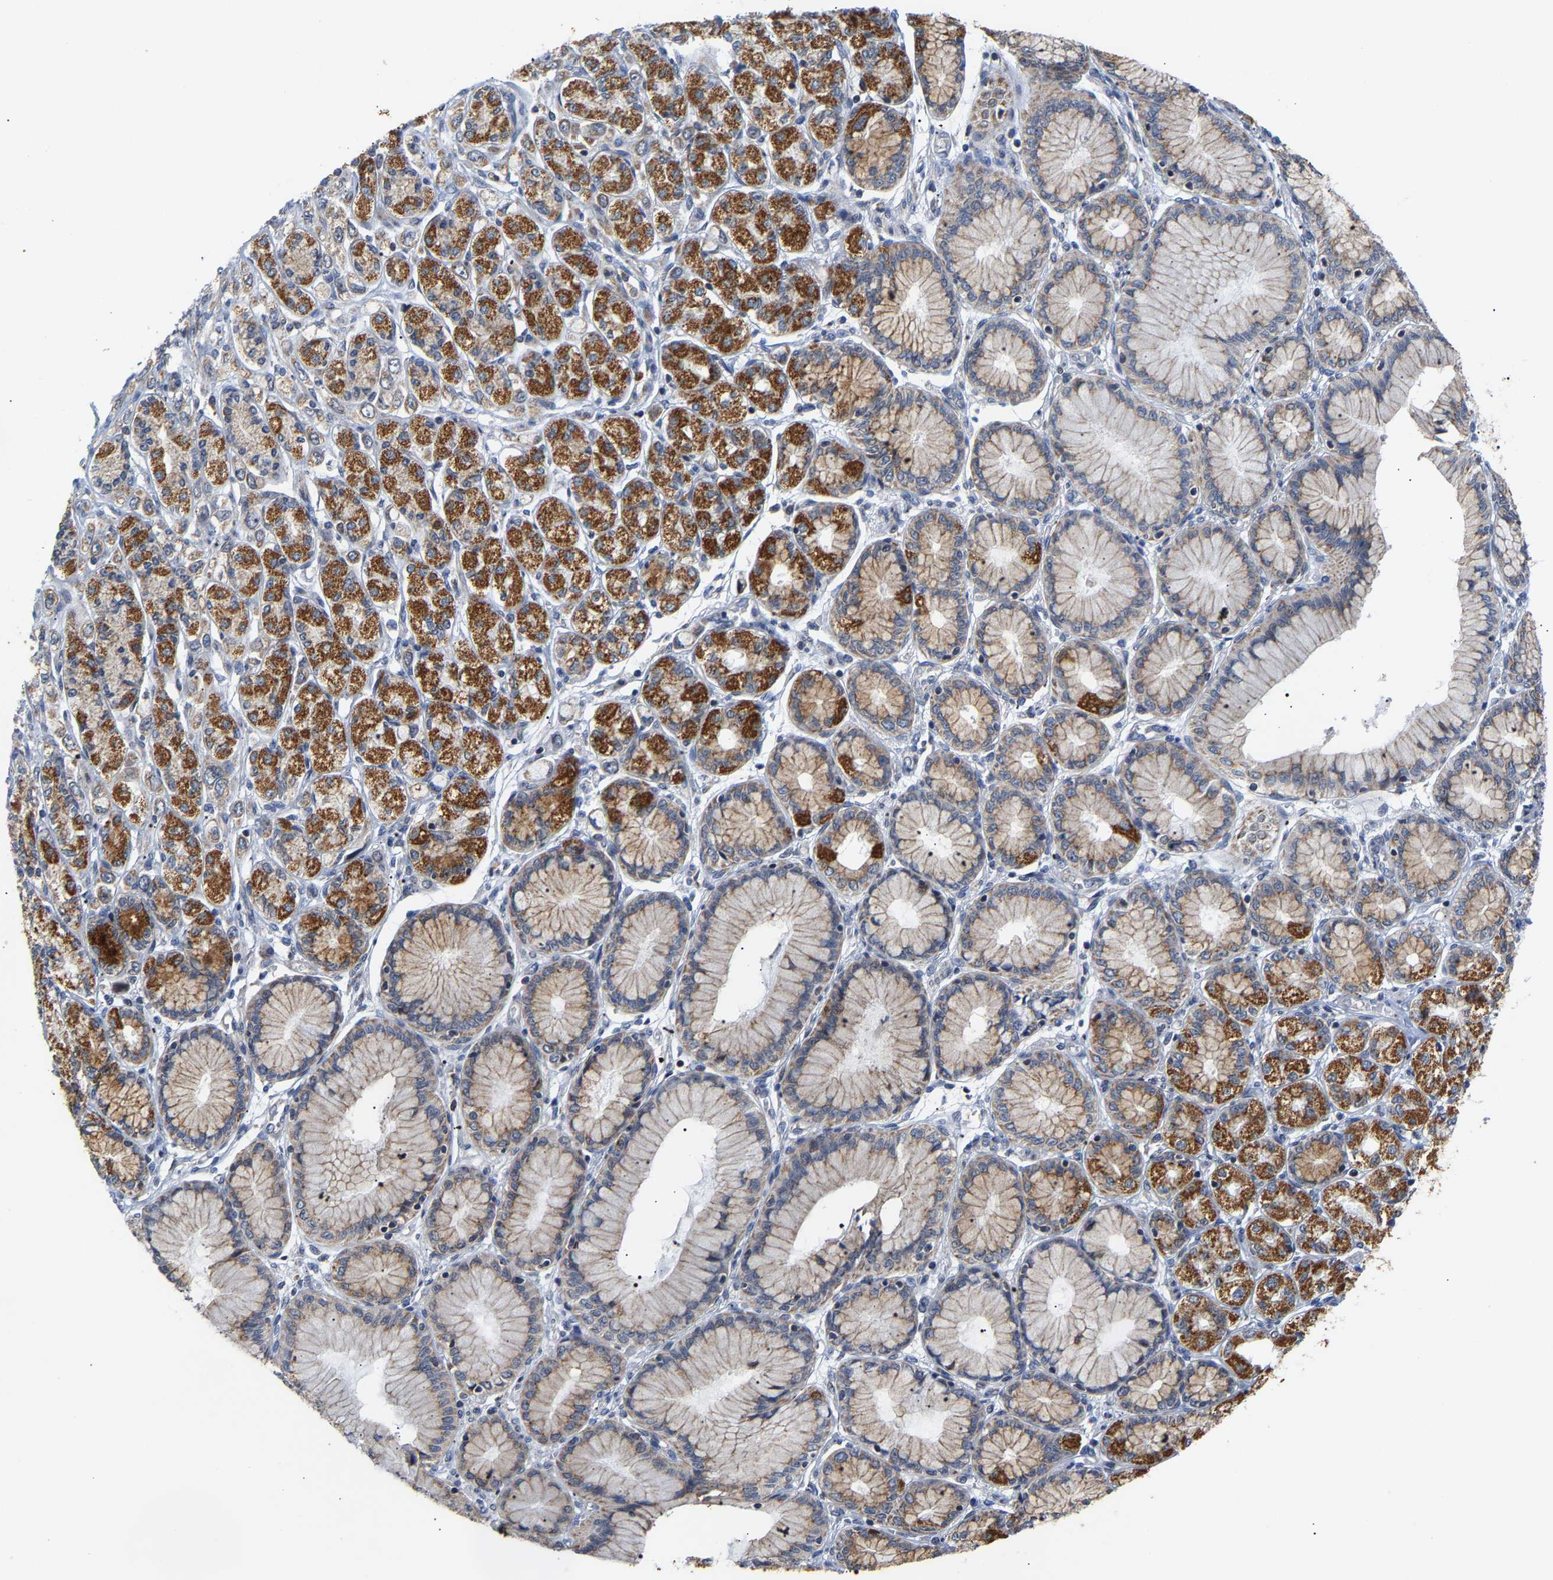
{"staining": {"intensity": "strong", "quantity": ">75%", "location": "cytoplasmic/membranous"}, "tissue": "stomach cancer", "cell_type": "Tumor cells", "image_type": "cancer", "snomed": [{"axis": "morphology", "description": "Adenocarcinoma, NOS"}, {"axis": "topography", "description": "Stomach"}], "caption": "Immunohistochemical staining of stomach adenocarcinoma reveals high levels of strong cytoplasmic/membranous staining in approximately >75% of tumor cells.", "gene": "PCNT", "patient": {"sex": "female", "age": 65}}